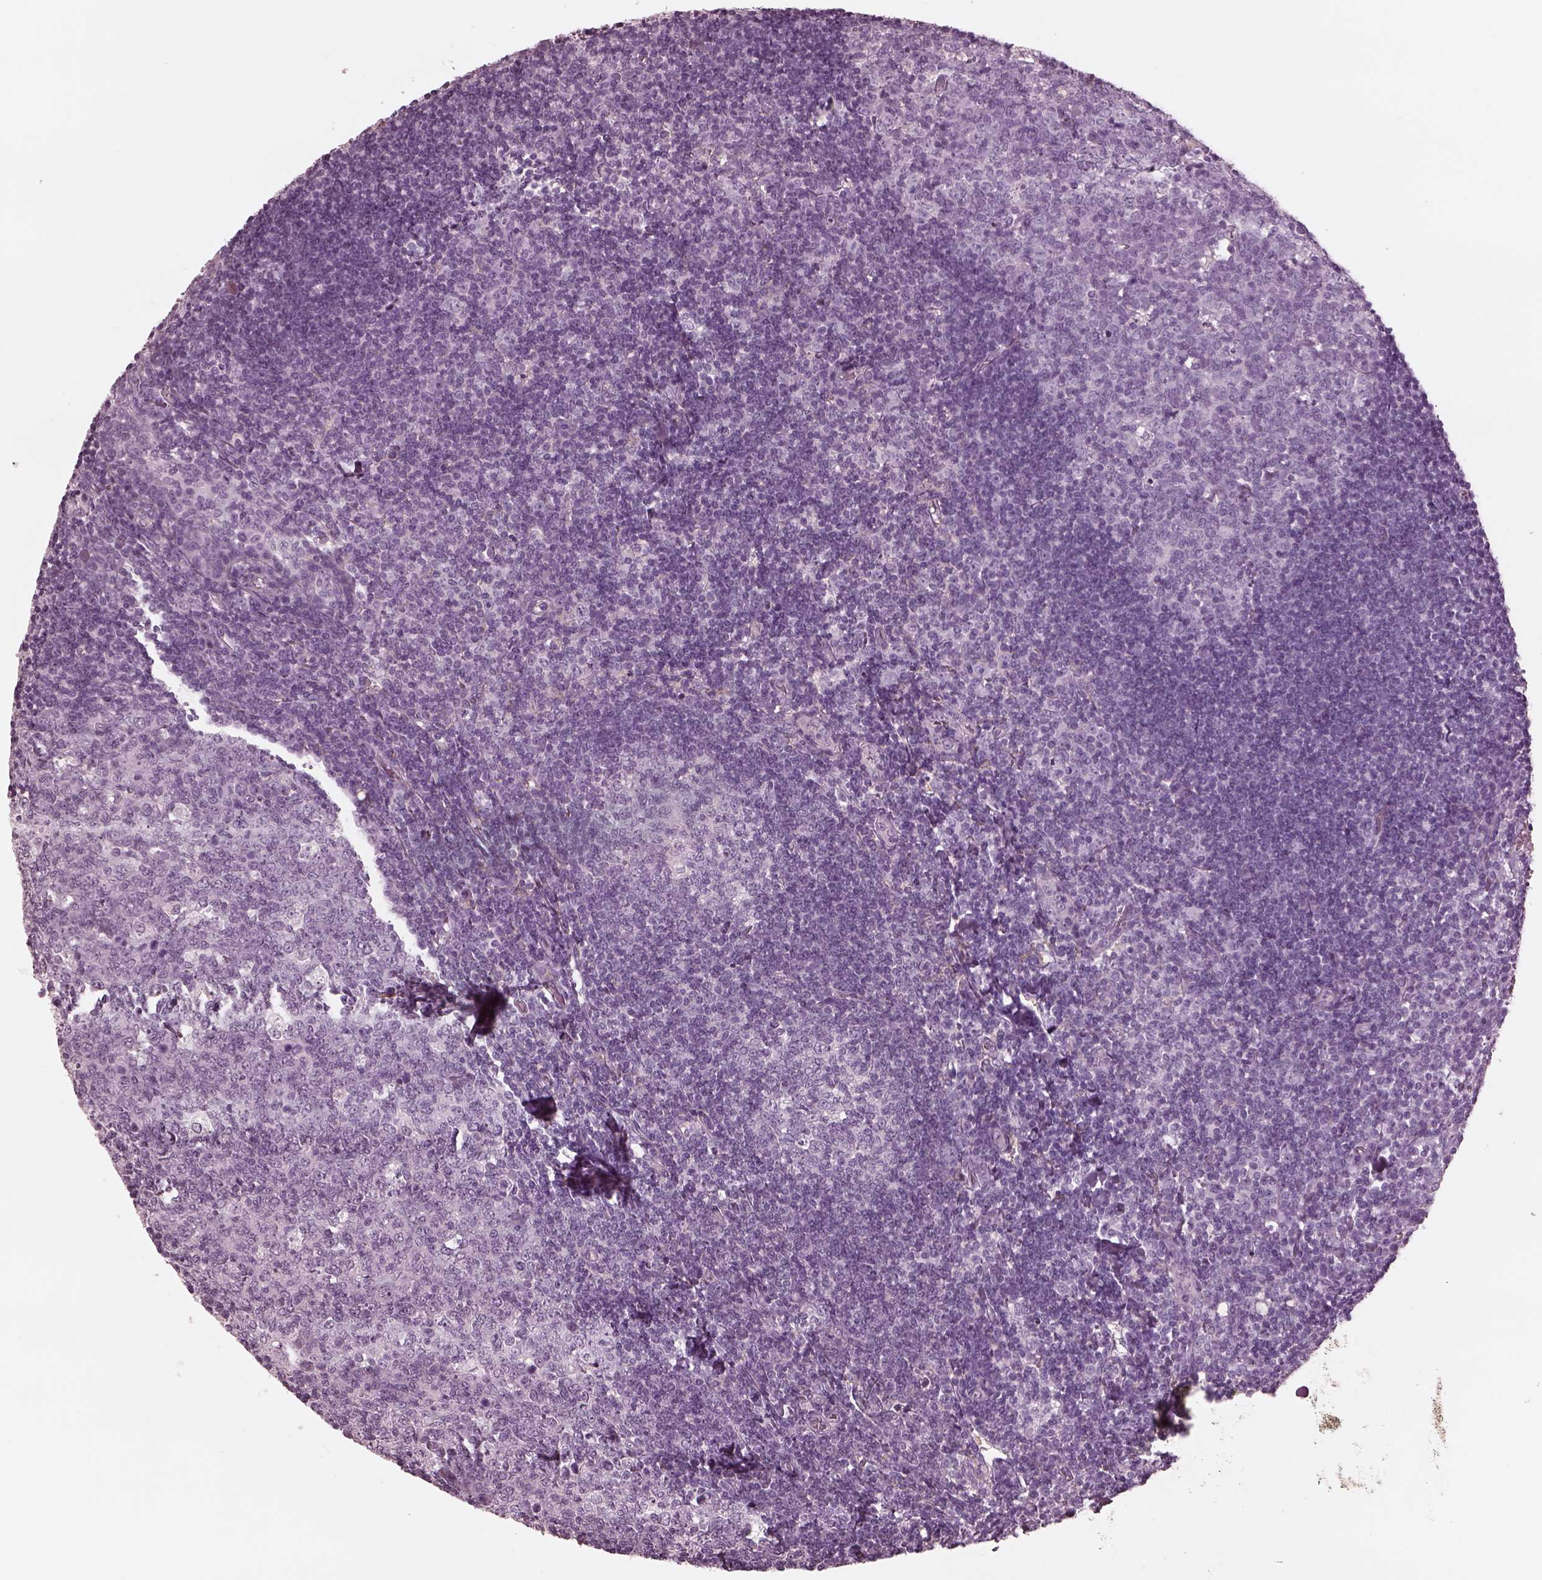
{"staining": {"intensity": "negative", "quantity": "none", "location": "none"}, "tissue": "tonsil", "cell_type": "Germinal center cells", "image_type": "normal", "snomed": [{"axis": "morphology", "description": "Normal tissue, NOS"}, {"axis": "topography", "description": "Tonsil"}], "caption": "The image shows no significant expression in germinal center cells of tonsil.", "gene": "CGA", "patient": {"sex": "female", "age": 12}}